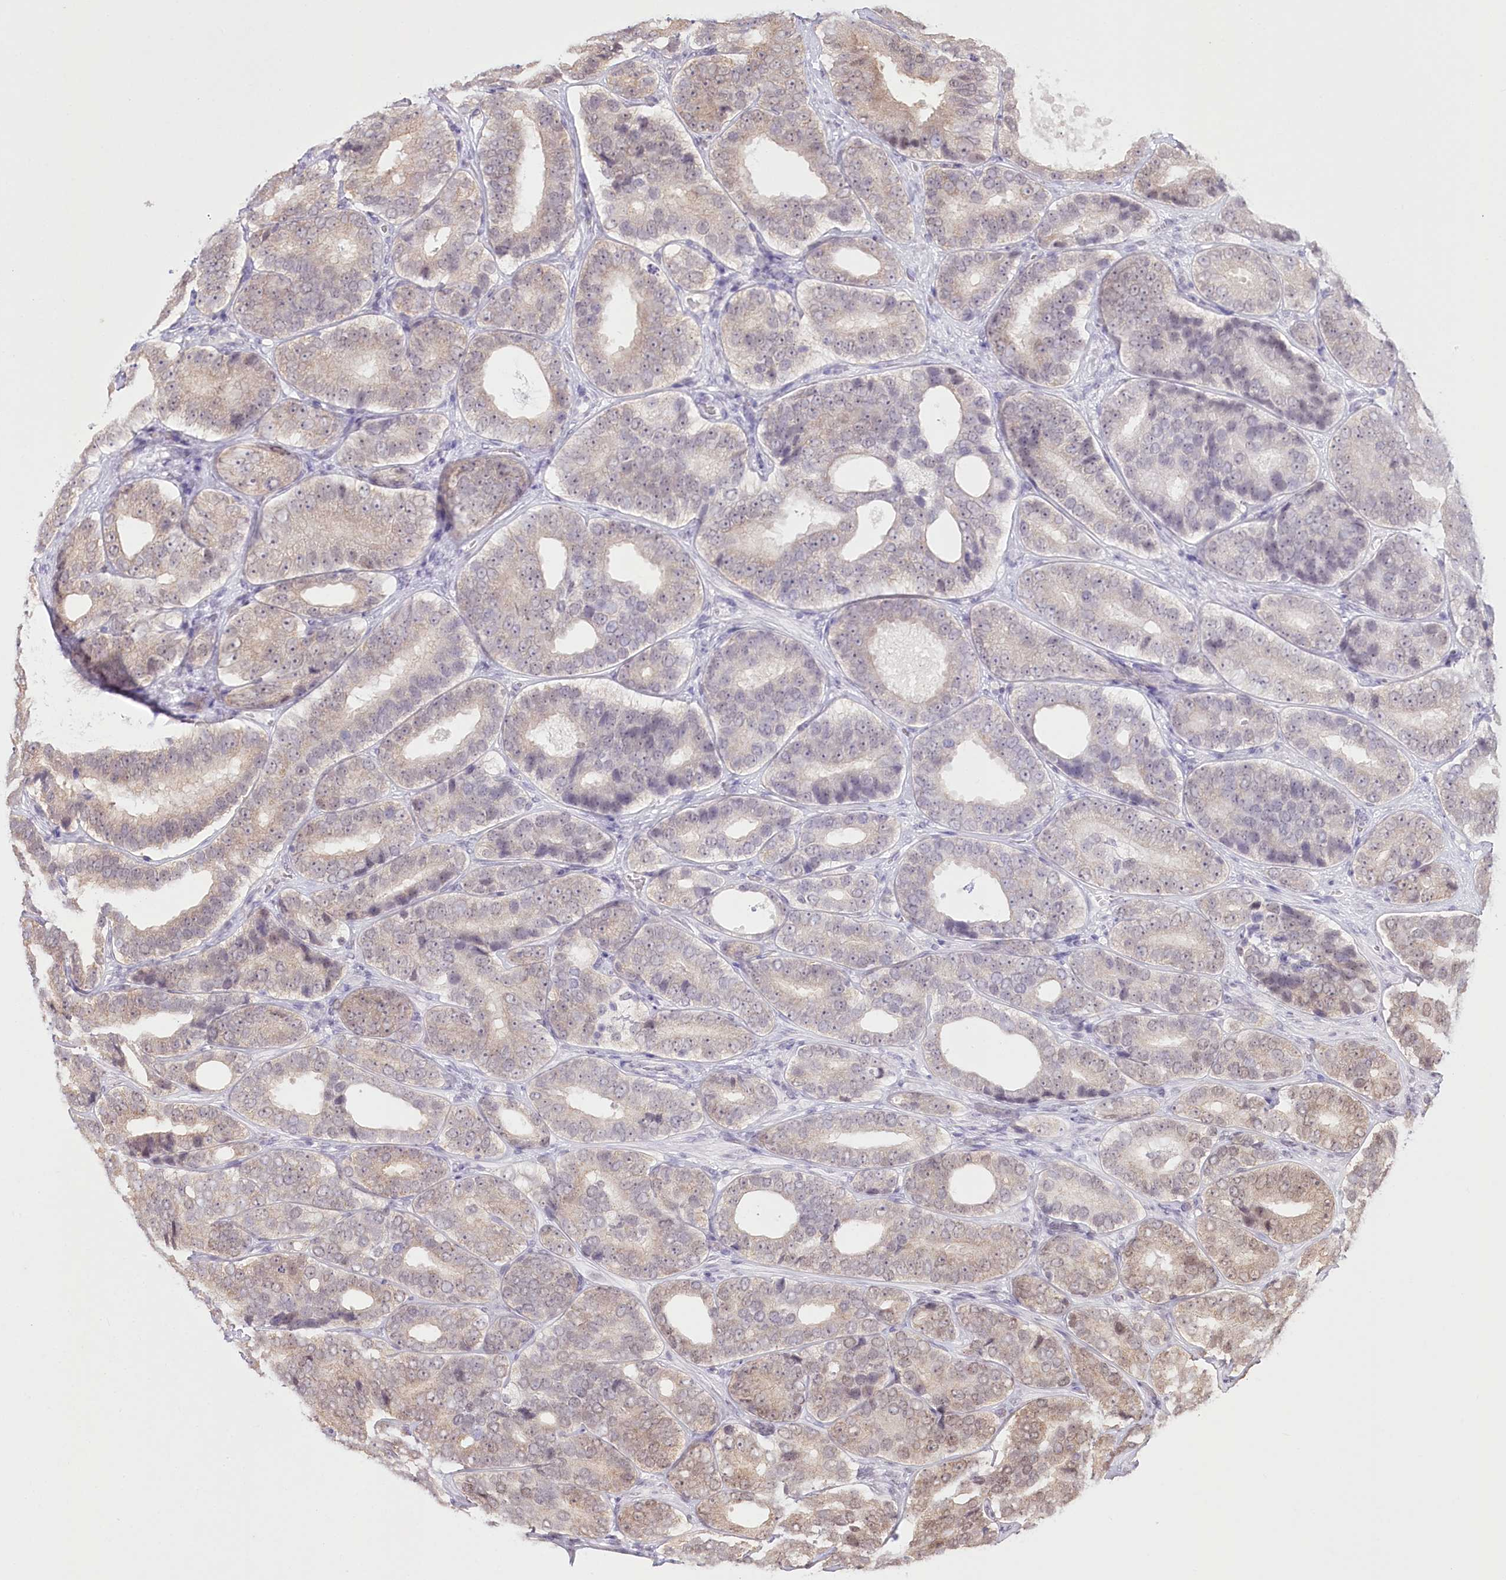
{"staining": {"intensity": "weak", "quantity": "<25%", "location": "cytoplasmic/membranous,nuclear"}, "tissue": "prostate cancer", "cell_type": "Tumor cells", "image_type": "cancer", "snomed": [{"axis": "morphology", "description": "Adenocarcinoma, High grade"}, {"axis": "topography", "description": "Prostate"}], "caption": "The photomicrograph demonstrates no staining of tumor cells in high-grade adenocarcinoma (prostate).", "gene": "PYURF", "patient": {"sex": "male", "age": 56}}